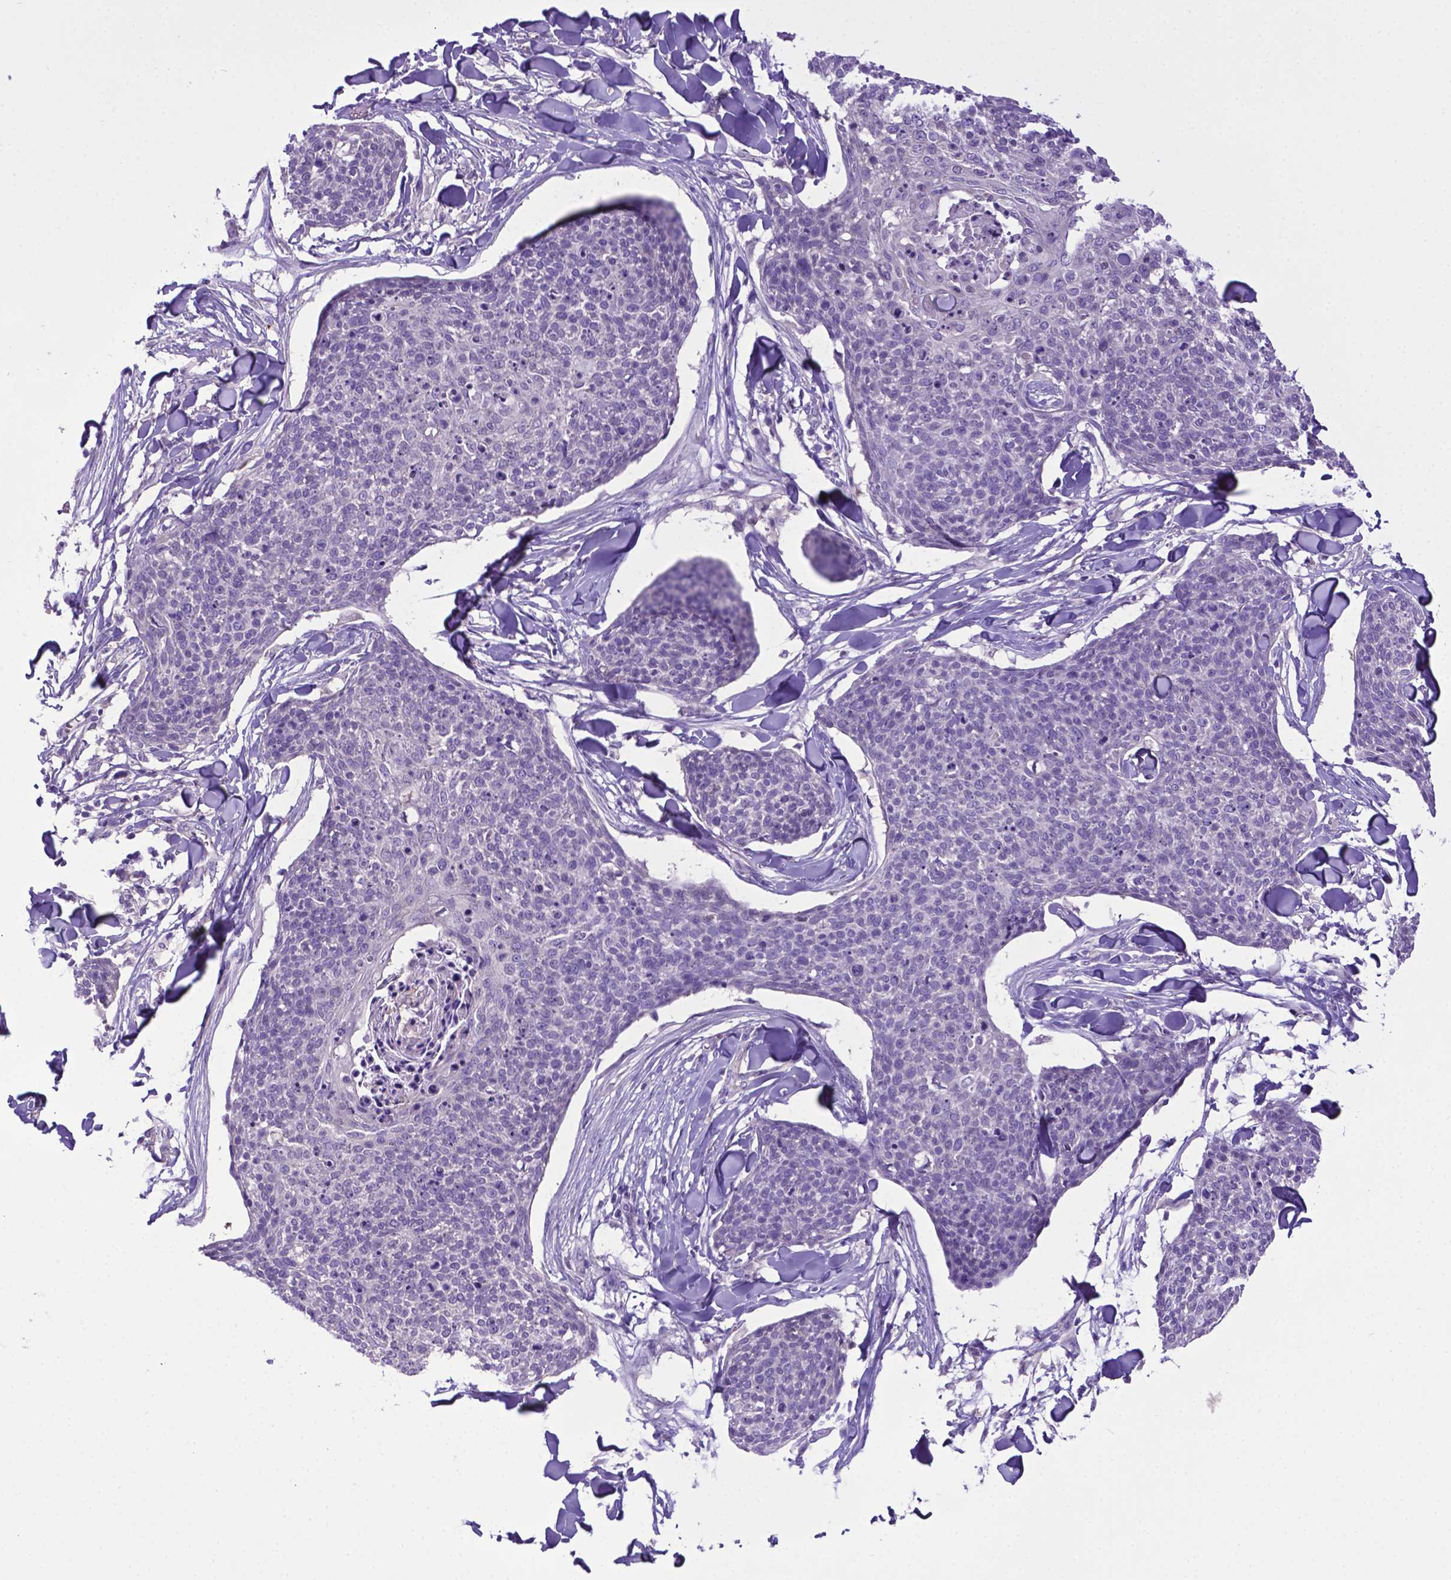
{"staining": {"intensity": "negative", "quantity": "none", "location": "none"}, "tissue": "skin cancer", "cell_type": "Tumor cells", "image_type": "cancer", "snomed": [{"axis": "morphology", "description": "Squamous cell carcinoma, NOS"}, {"axis": "topography", "description": "Skin"}, {"axis": "topography", "description": "Vulva"}], "caption": "Immunohistochemistry histopathology image of neoplastic tissue: human skin cancer (squamous cell carcinoma) stained with DAB reveals no significant protein positivity in tumor cells. (DAB (3,3'-diaminobenzidine) immunohistochemistry with hematoxylin counter stain).", "gene": "ADRA2B", "patient": {"sex": "female", "age": 75}}